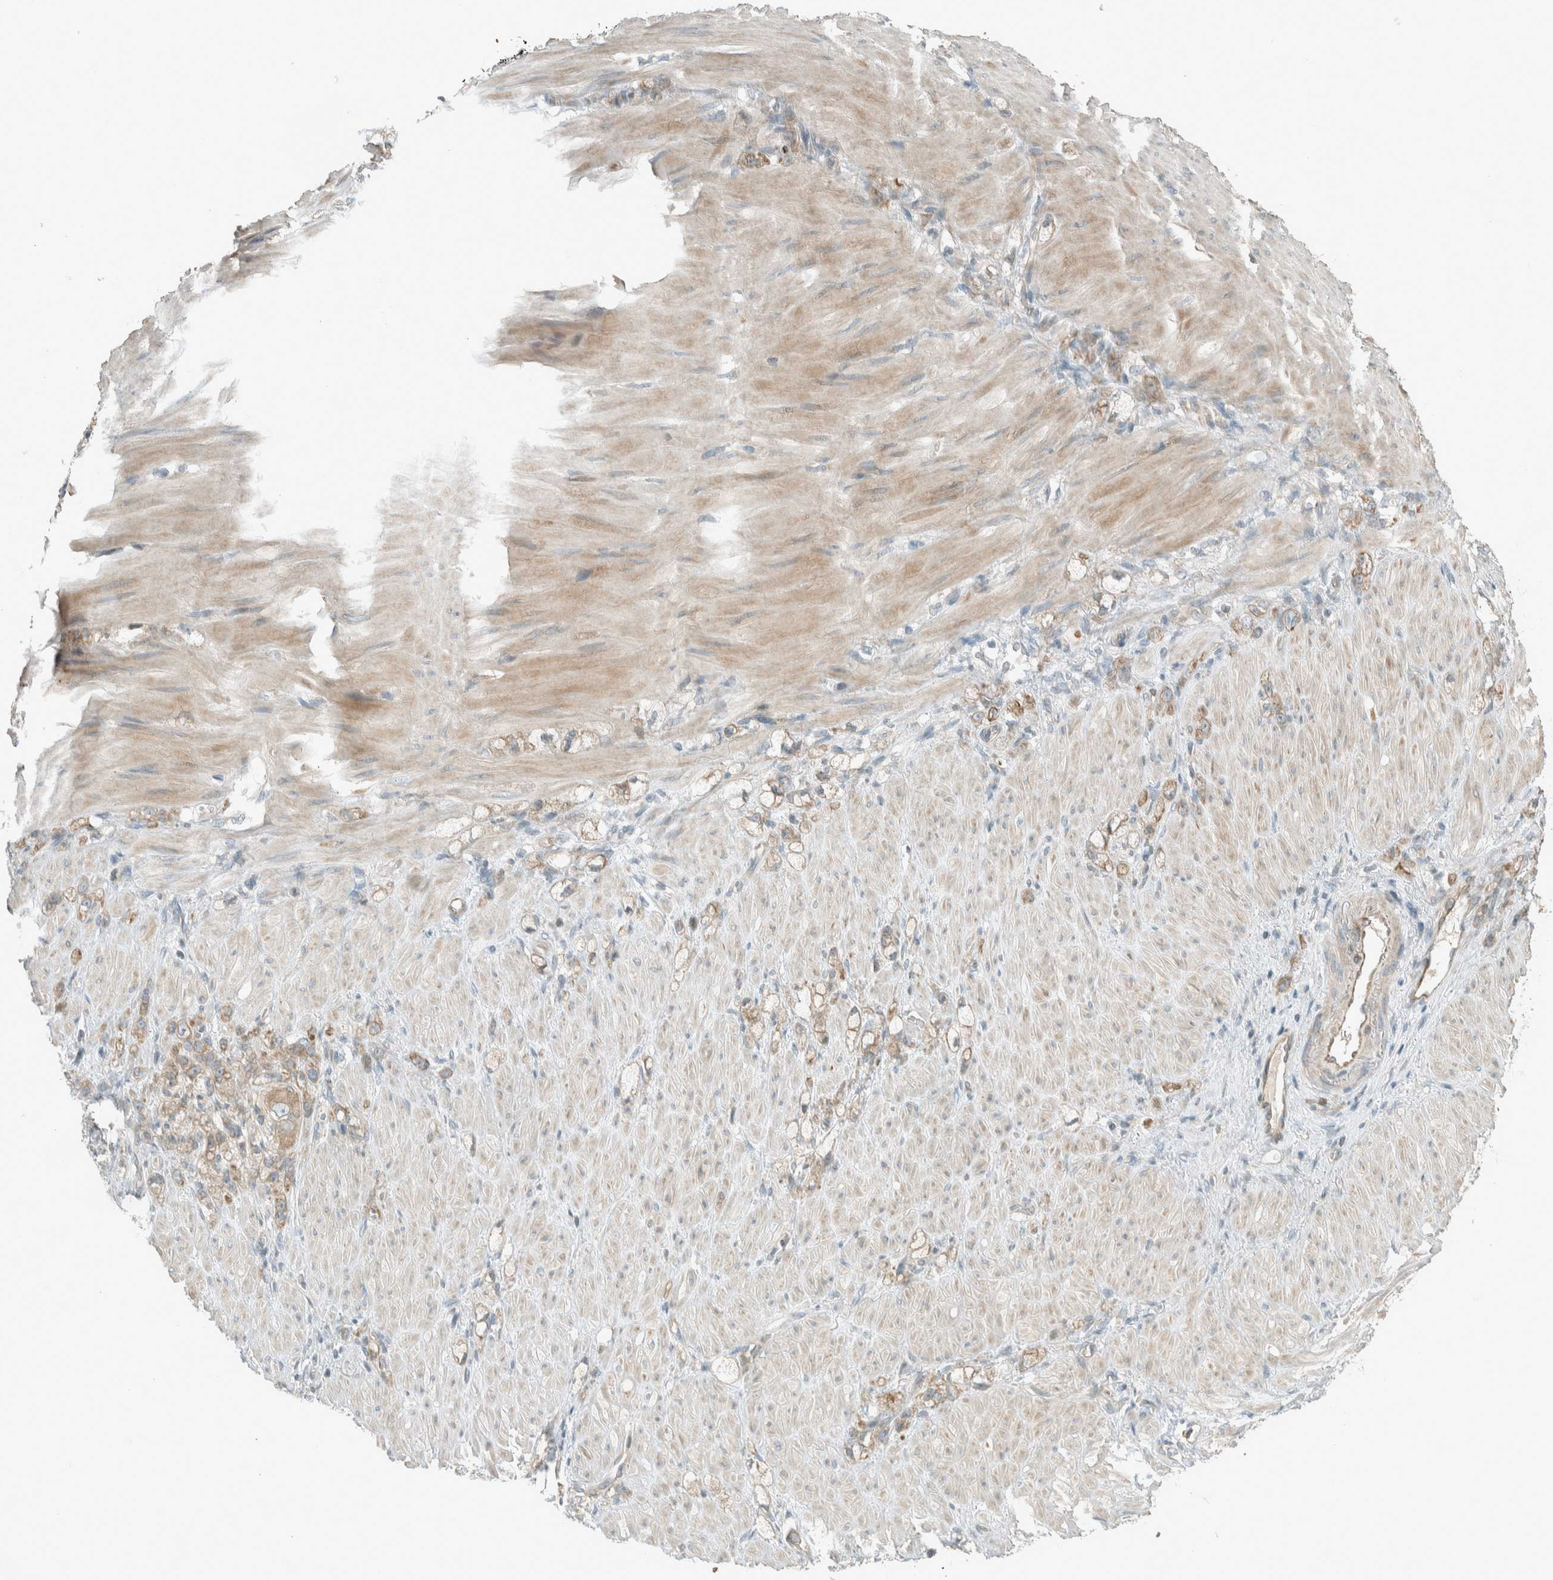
{"staining": {"intensity": "weak", "quantity": ">75%", "location": "cytoplasmic/membranous"}, "tissue": "stomach cancer", "cell_type": "Tumor cells", "image_type": "cancer", "snomed": [{"axis": "morphology", "description": "Normal tissue, NOS"}, {"axis": "morphology", "description": "Adenocarcinoma, NOS"}, {"axis": "topography", "description": "Stomach"}], "caption": "Immunohistochemistry (DAB) staining of human stomach cancer (adenocarcinoma) displays weak cytoplasmic/membranous protein positivity in approximately >75% of tumor cells.", "gene": "SEL1L", "patient": {"sex": "male", "age": 82}}